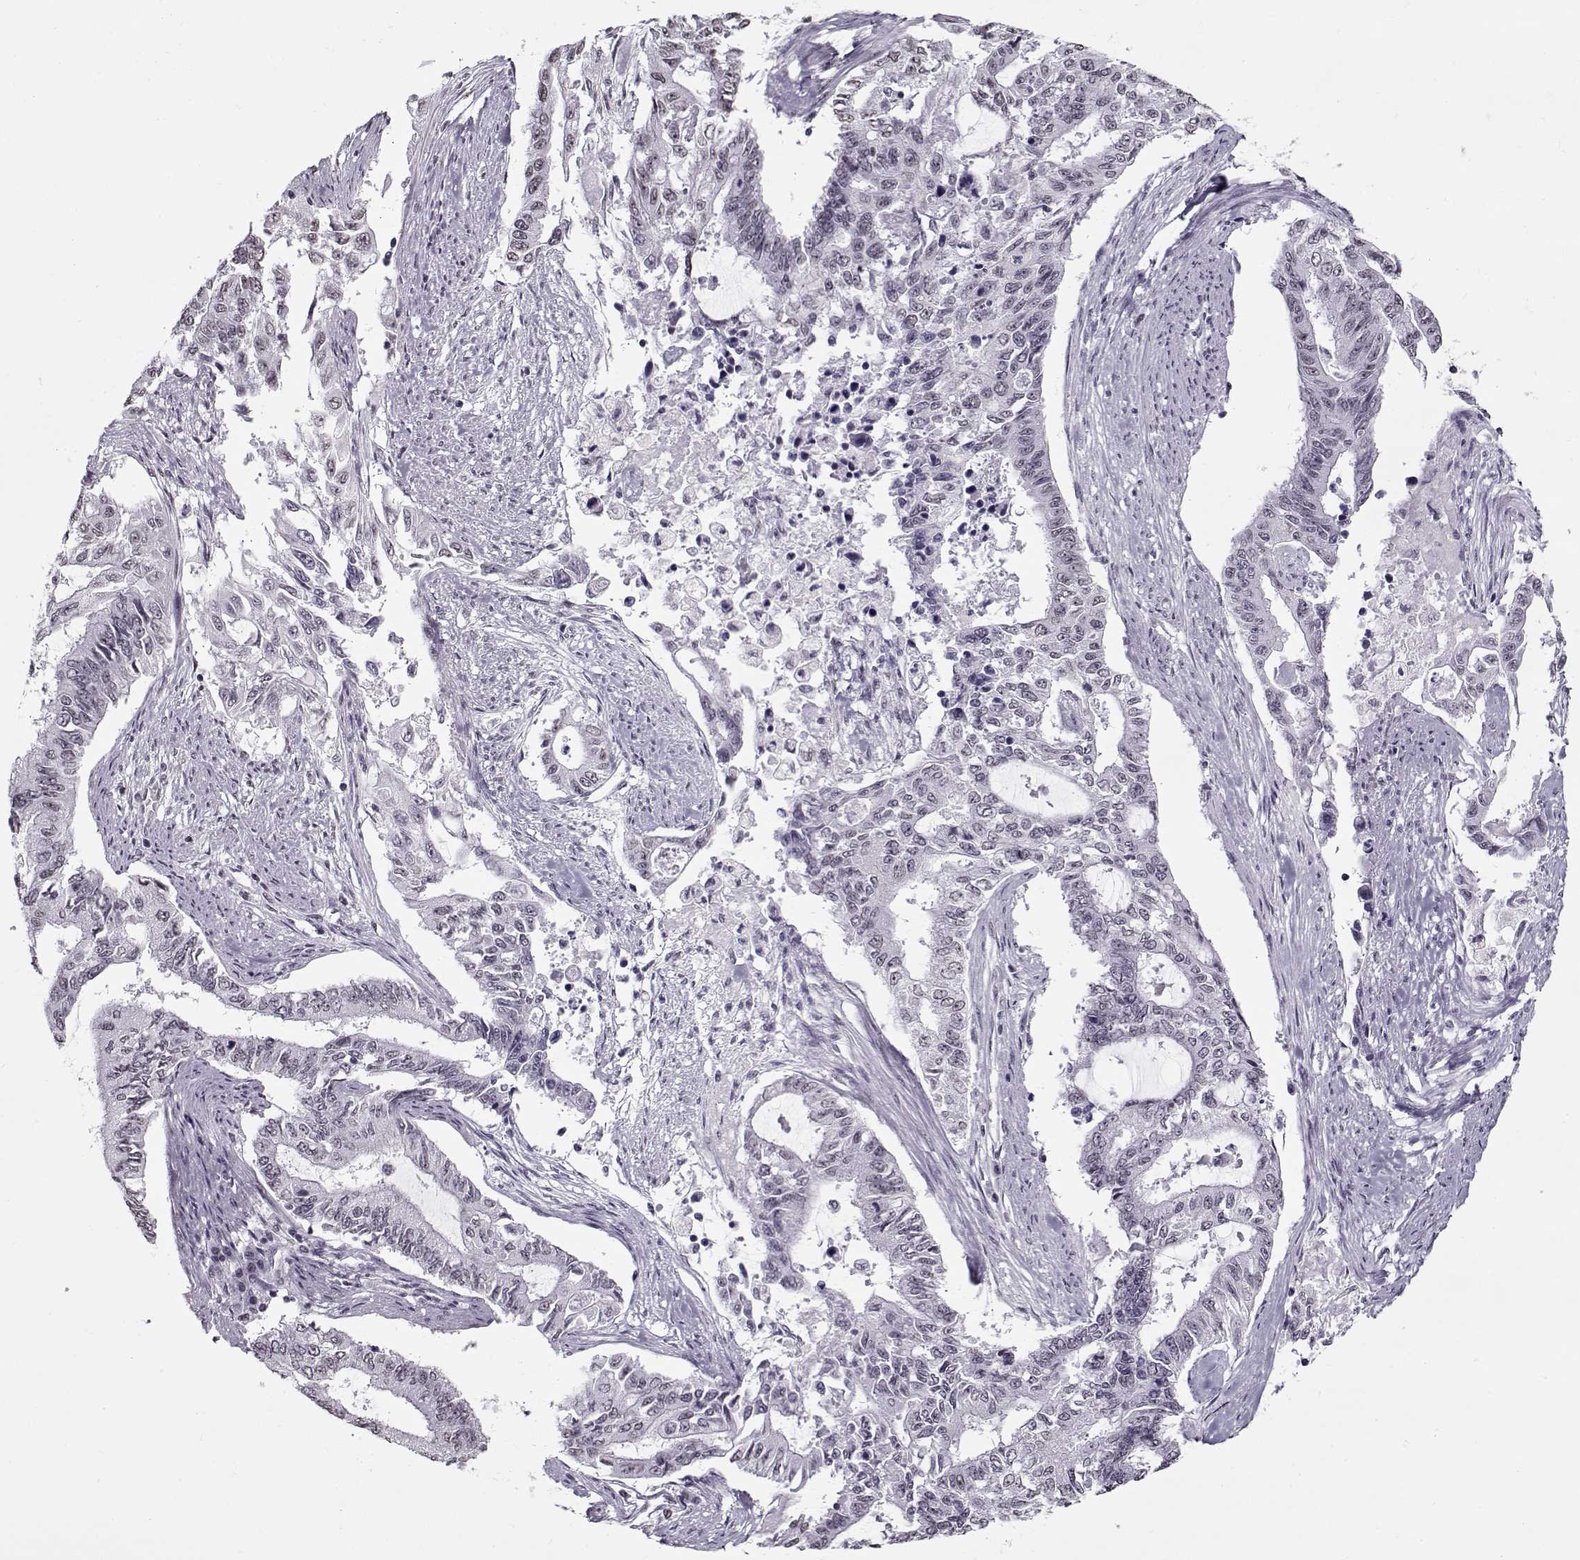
{"staining": {"intensity": "negative", "quantity": "none", "location": "none"}, "tissue": "endometrial cancer", "cell_type": "Tumor cells", "image_type": "cancer", "snomed": [{"axis": "morphology", "description": "Adenocarcinoma, NOS"}, {"axis": "topography", "description": "Uterus"}], "caption": "Immunohistochemistry histopathology image of neoplastic tissue: human endometrial cancer (adenocarcinoma) stained with DAB (3,3'-diaminobenzidine) exhibits no significant protein expression in tumor cells.", "gene": "PRMT8", "patient": {"sex": "female", "age": 59}}